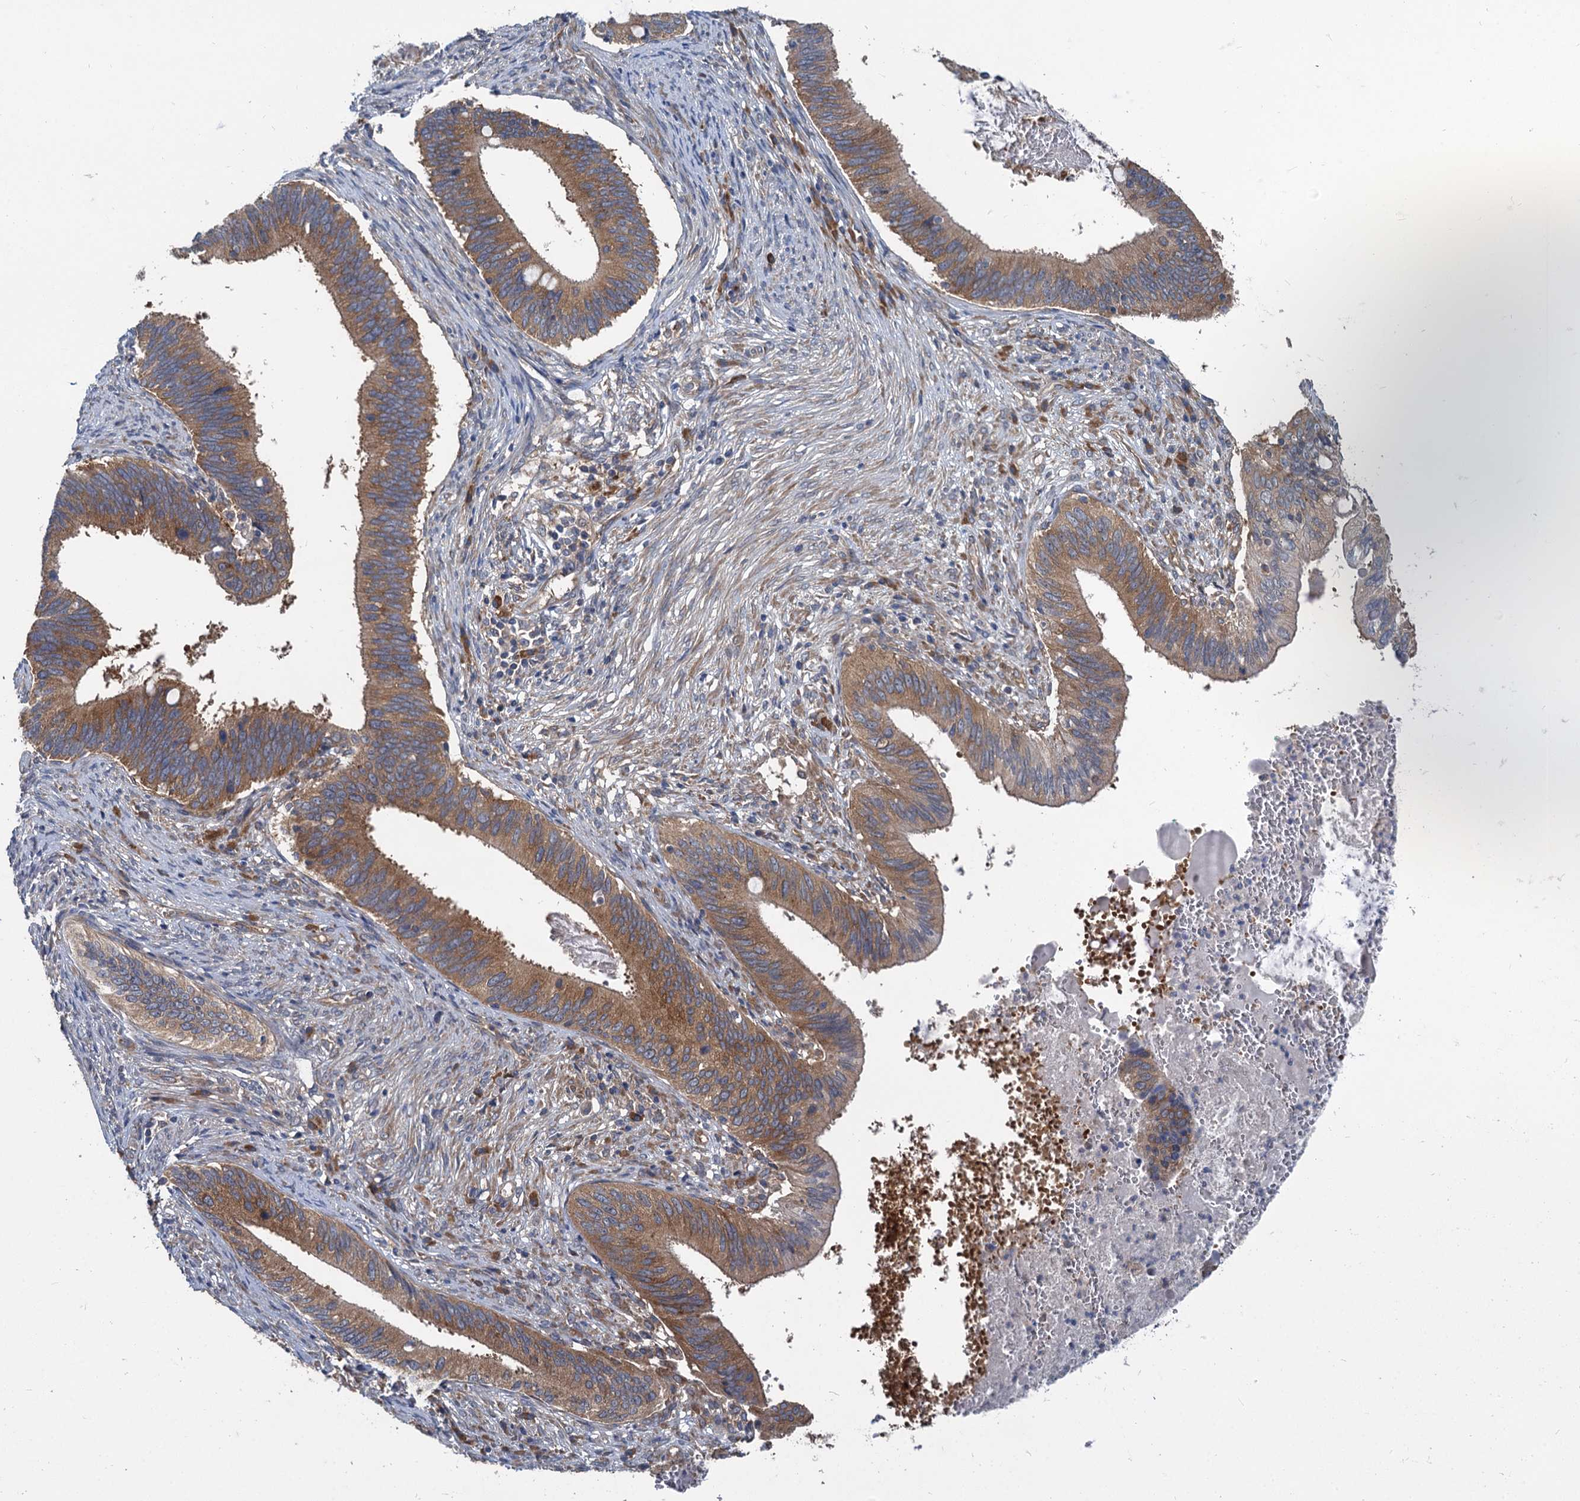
{"staining": {"intensity": "moderate", "quantity": ">75%", "location": "cytoplasmic/membranous"}, "tissue": "cervical cancer", "cell_type": "Tumor cells", "image_type": "cancer", "snomed": [{"axis": "morphology", "description": "Adenocarcinoma, NOS"}, {"axis": "topography", "description": "Cervix"}], "caption": "This is a histology image of immunohistochemistry (IHC) staining of cervical cancer, which shows moderate staining in the cytoplasmic/membranous of tumor cells.", "gene": "EIF2B2", "patient": {"sex": "female", "age": 42}}